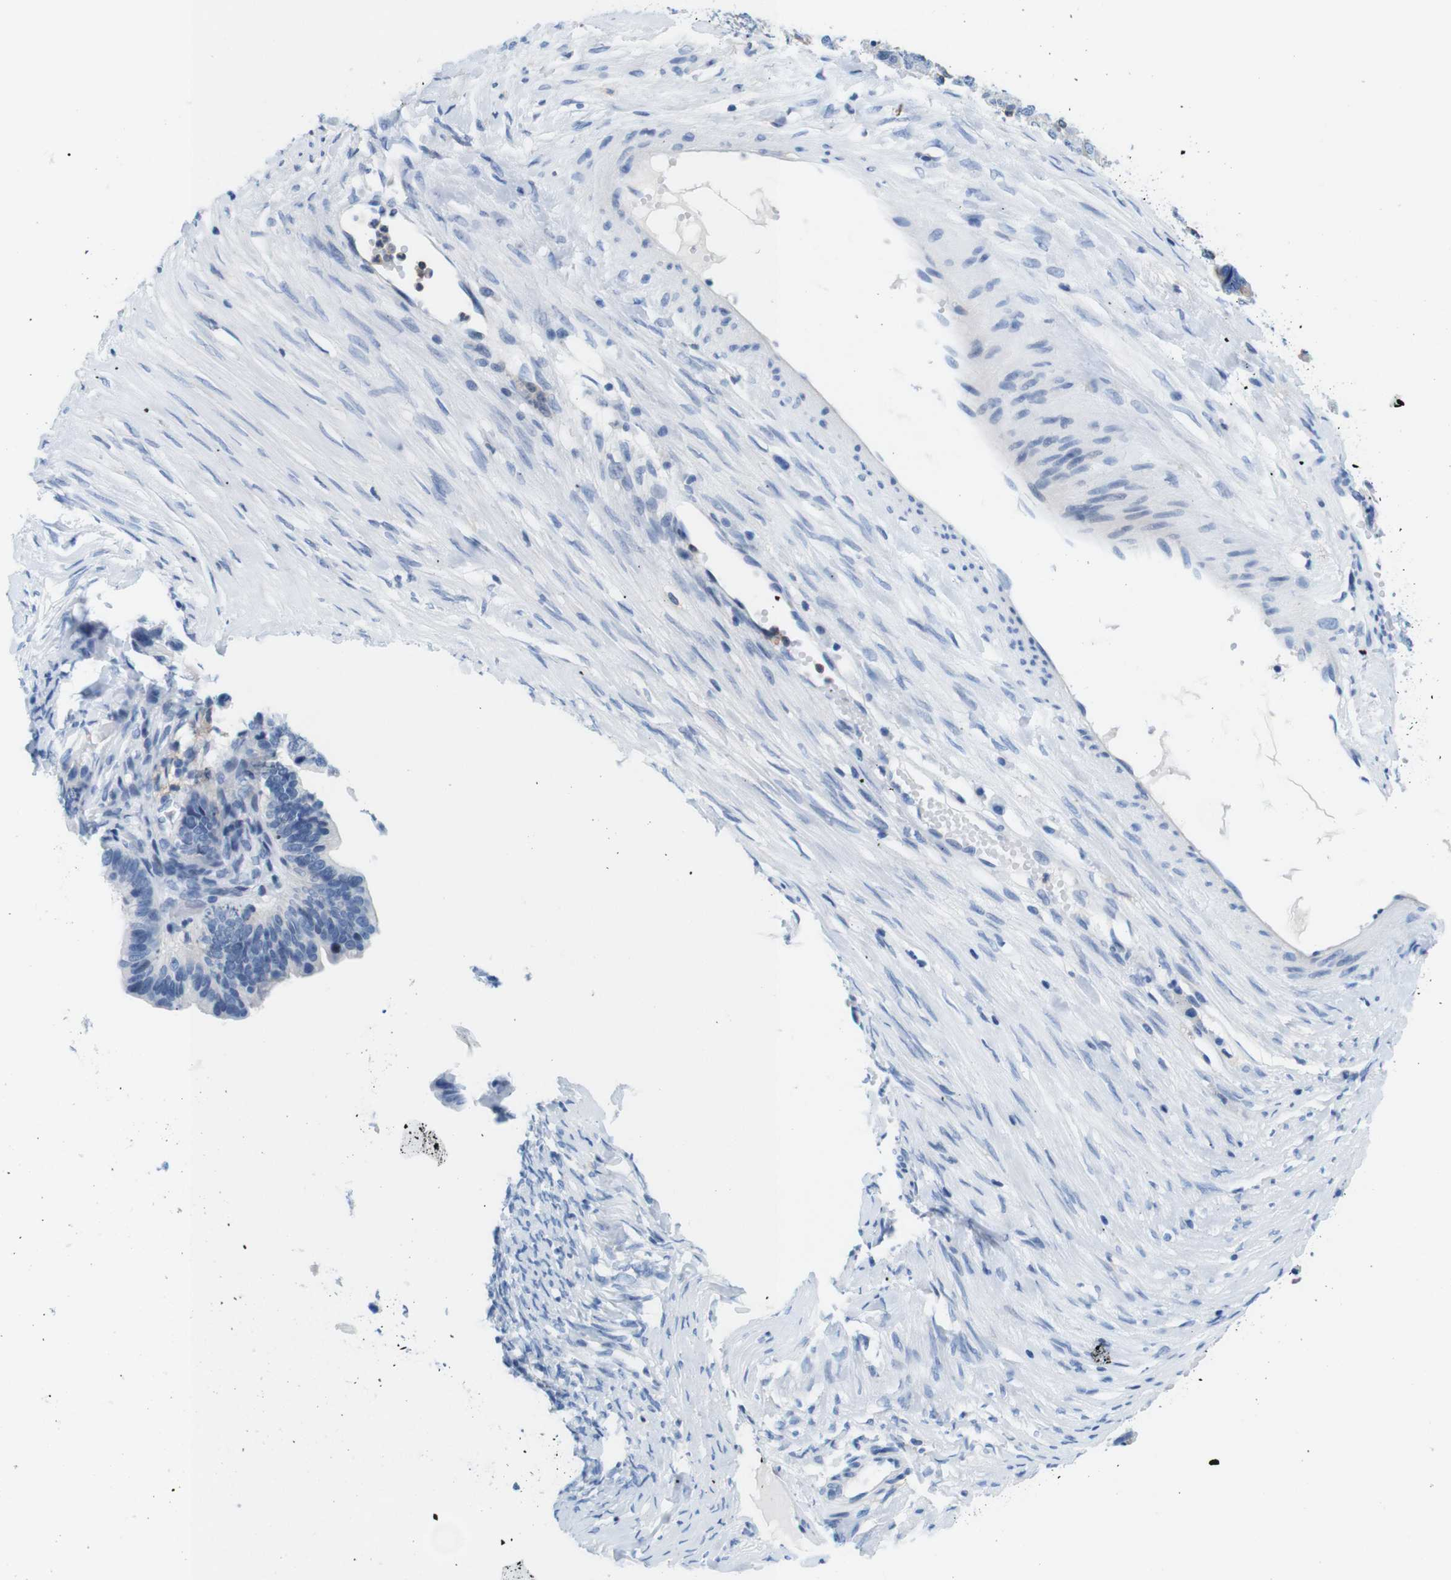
{"staining": {"intensity": "negative", "quantity": "none", "location": "none"}, "tissue": "ovarian cancer", "cell_type": "Tumor cells", "image_type": "cancer", "snomed": [{"axis": "morphology", "description": "Cystadenocarcinoma, serous, NOS"}, {"axis": "topography", "description": "Ovary"}], "caption": "High magnification brightfield microscopy of ovarian serous cystadenocarcinoma stained with DAB (3,3'-diaminobenzidine) (brown) and counterstained with hematoxylin (blue): tumor cells show no significant expression.", "gene": "CD300C", "patient": {"sex": "female", "age": 56}}